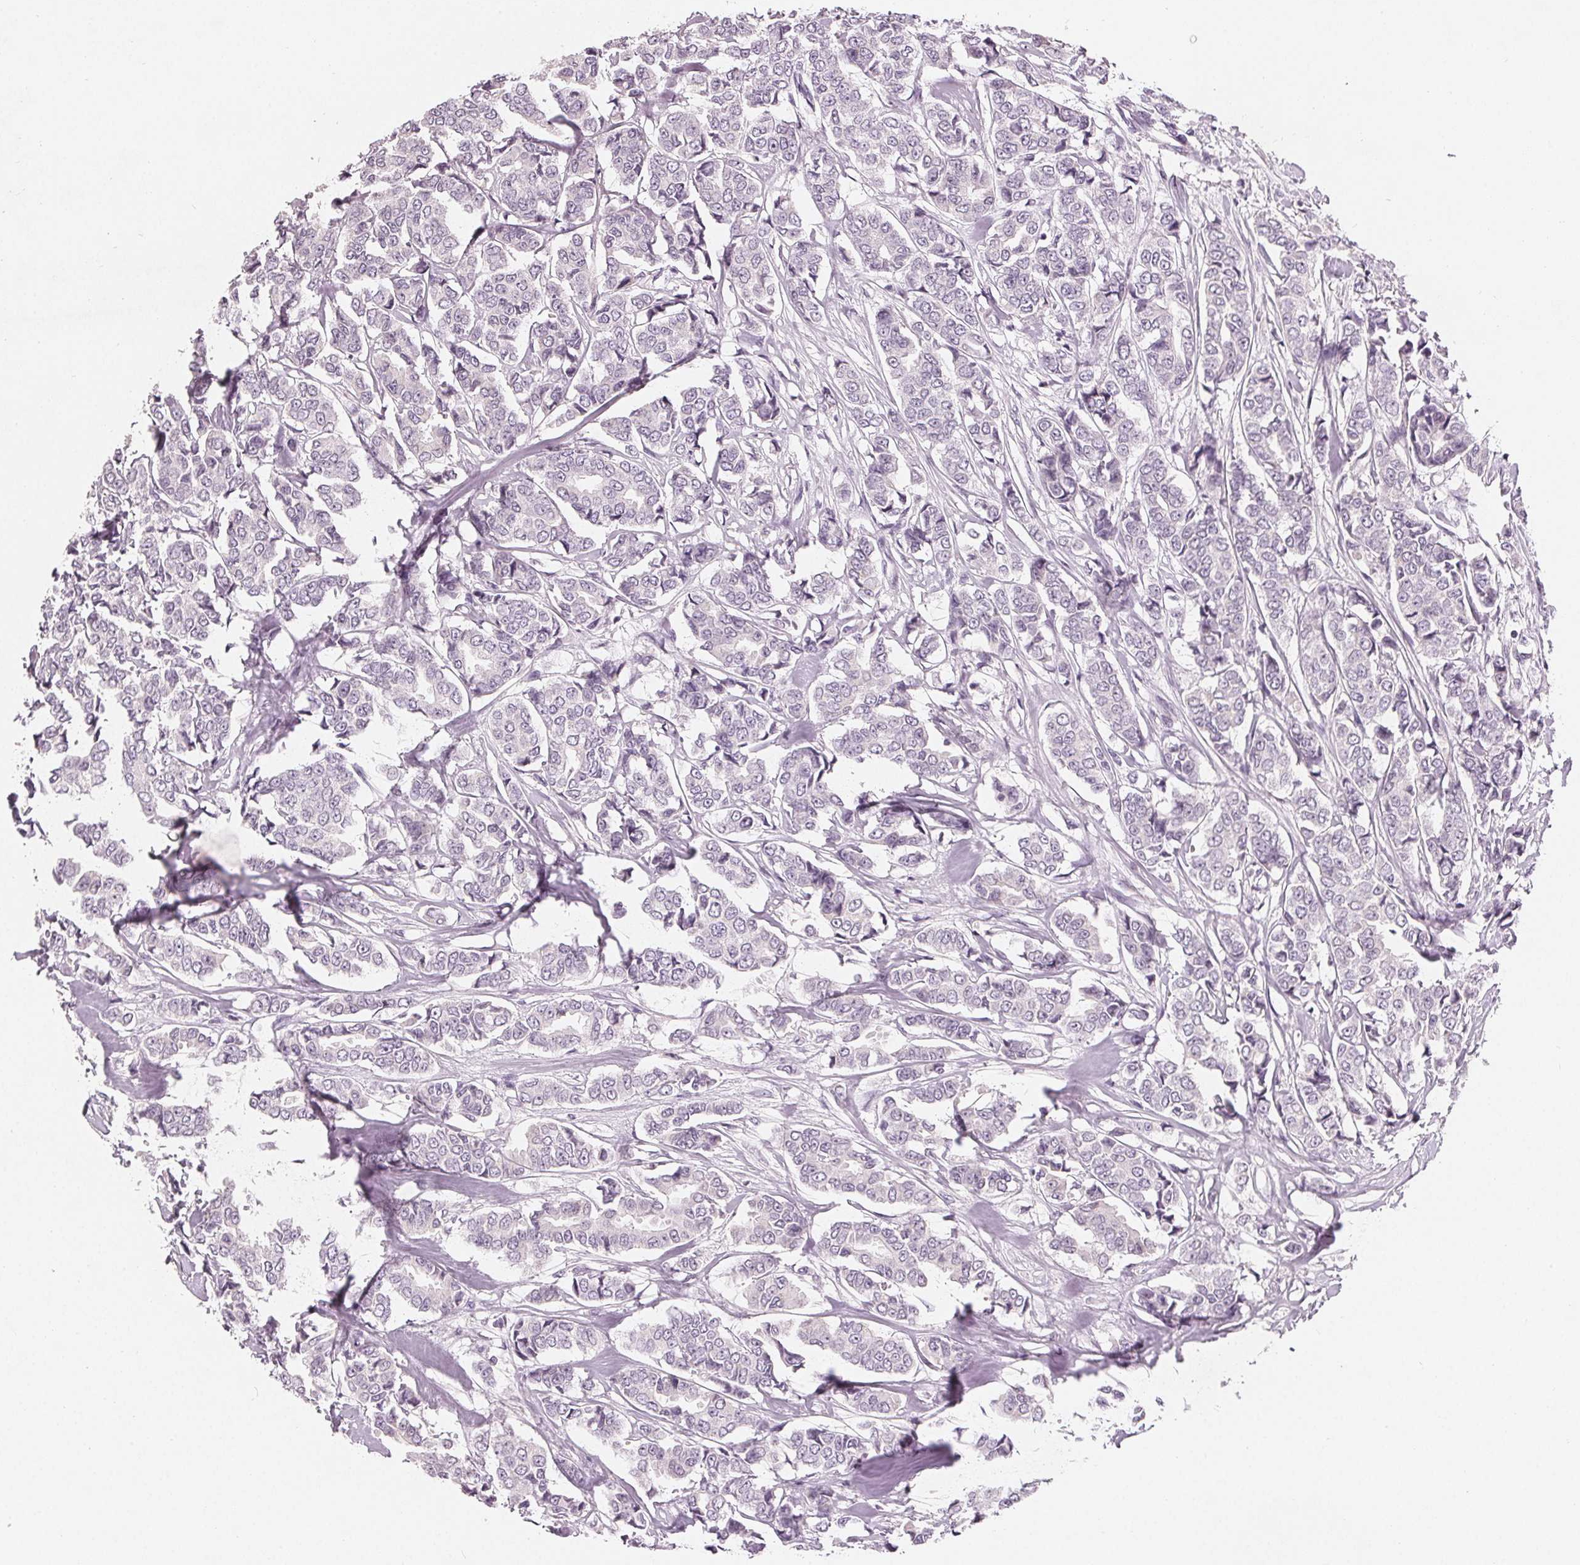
{"staining": {"intensity": "negative", "quantity": "none", "location": "none"}, "tissue": "breast cancer", "cell_type": "Tumor cells", "image_type": "cancer", "snomed": [{"axis": "morphology", "description": "Duct carcinoma"}, {"axis": "topography", "description": "Breast"}], "caption": "IHC of breast cancer (intraductal carcinoma) exhibits no expression in tumor cells.", "gene": "TRIM60", "patient": {"sex": "female", "age": 94}}